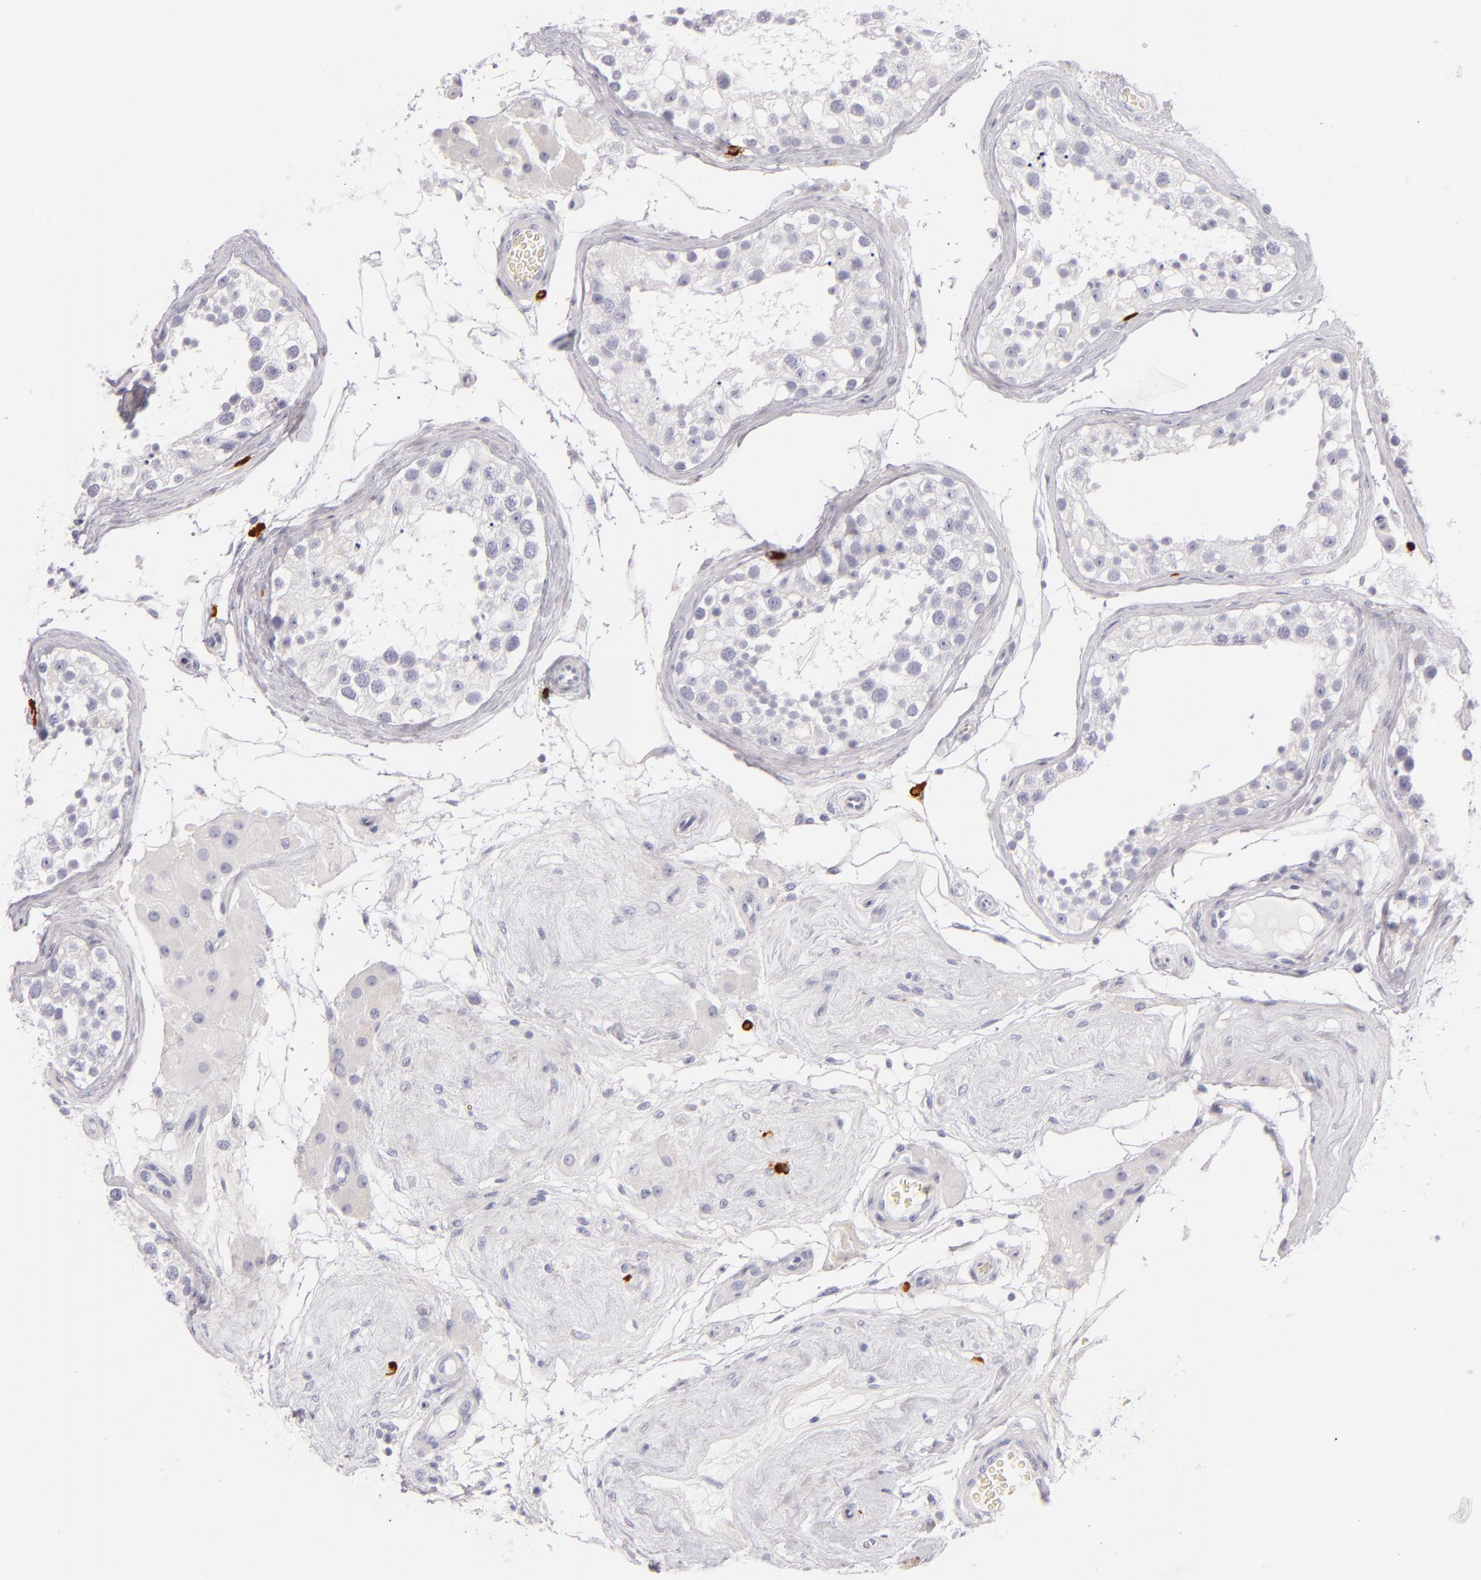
{"staining": {"intensity": "negative", "quantity": "none", "location": "none"}, "tissue": "testis", "cell_type": "Cells in seminiferous ducts", "image_type": "normal", "snomed": [{"axis": "morphology", "description": "Normal tissue, NOS"}, {"axis": "topography", "description": "Testis"}], "caption": "Benign testis was stained to show a protein in brown. There is no significant staining in cells in seminiferous ducts.", "gene": "TPSD1", "patient": {"sex": "male", "age": 68}}